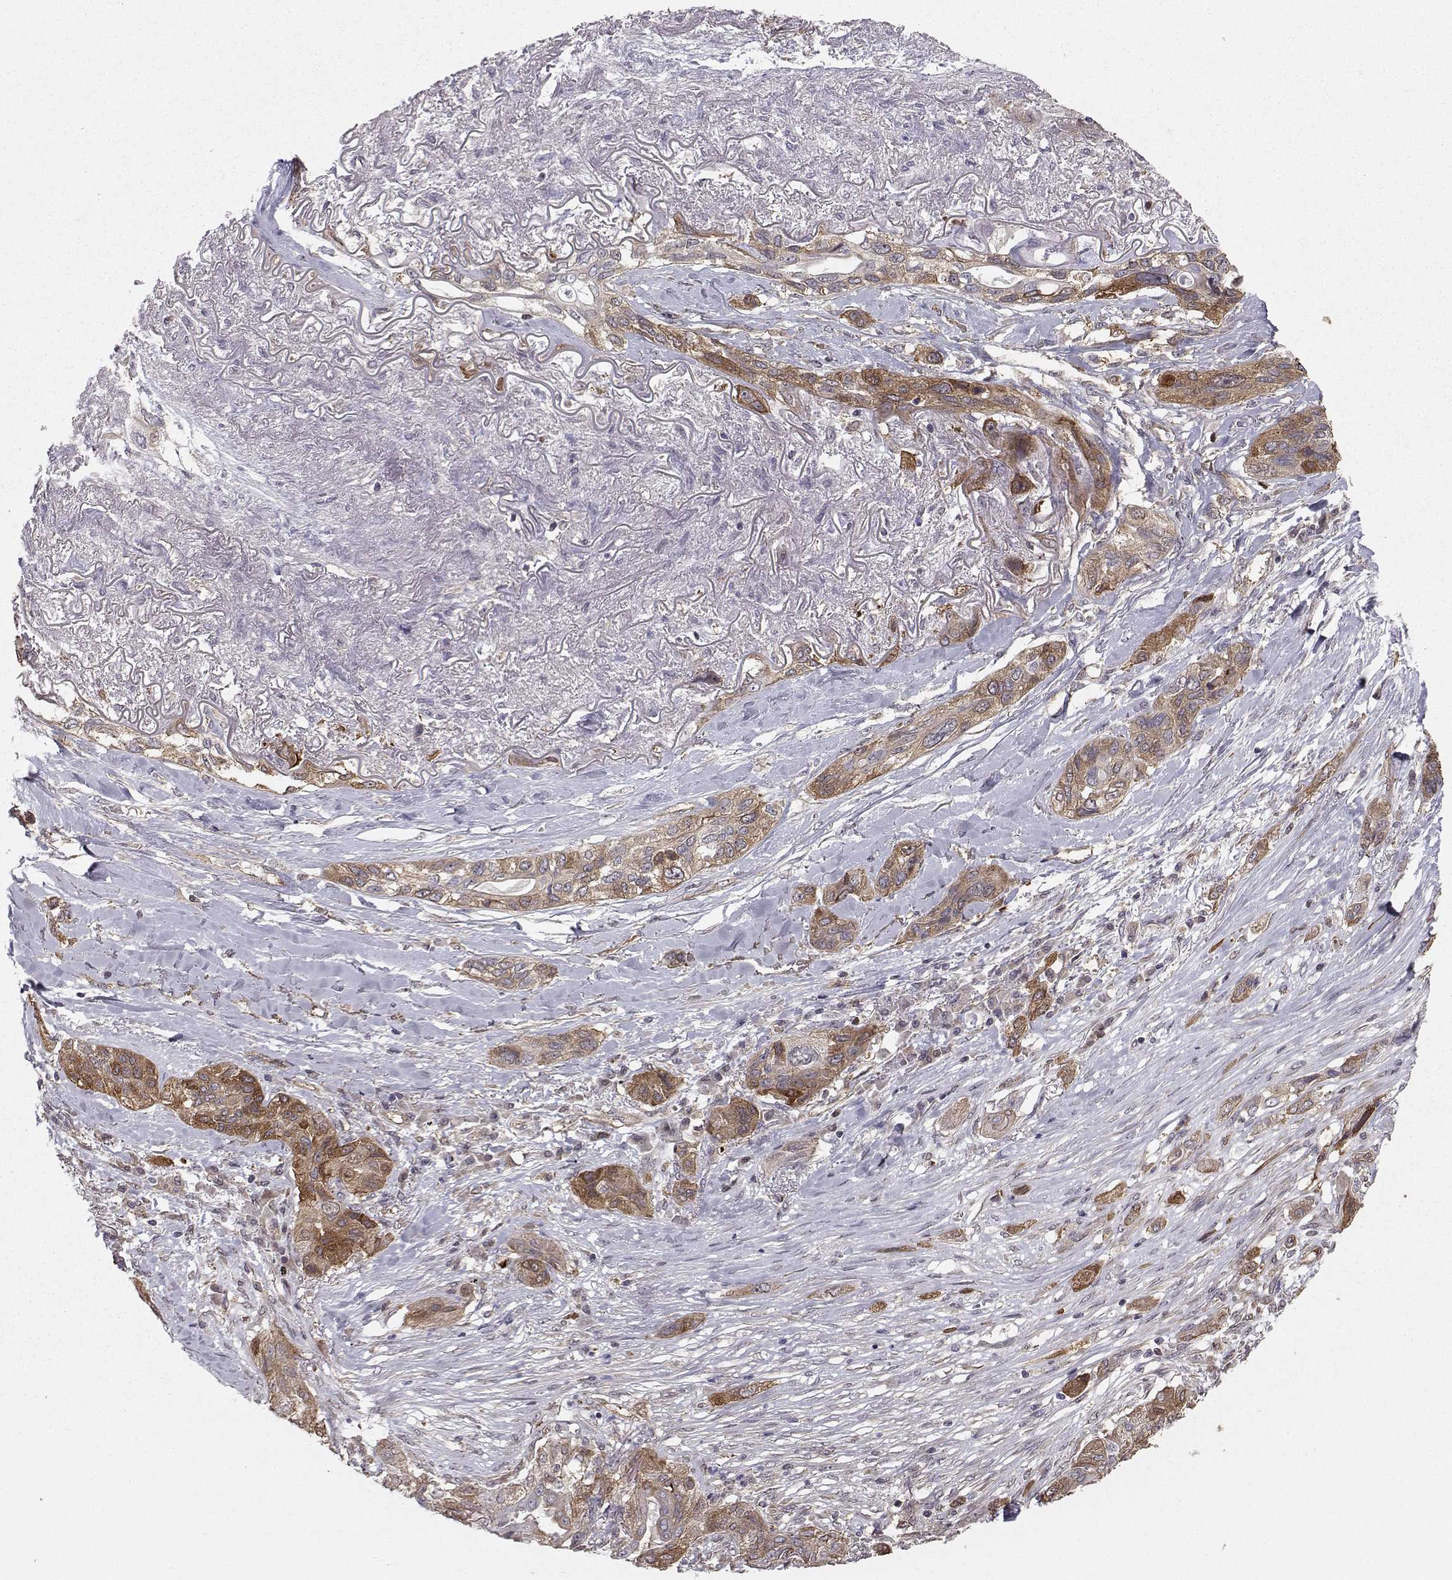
{"staining": {"intensity": "strong", "quantity": "25%-75%", "location": "cytoplasmic/membranous"}, "tissue": "lung cancer", "cell_type": "Tumor cells", "image_type": "cancer", "snomed": [{"axis": "morphology", "description": "Squamous cell carcinoma, NOS"}, {"axis": "topography", "description": "Lung"}], "caption": "Immunohistochemistry (IHC) (DAB) staining of human lung cancer shows strong cytoplasmic/membranous protein staining in about 25%-75% of tumor cells. Using DAB (3,3'-diaminobenzidine) (brown) and hematoxylin (blue) stains, captured at high magnification using brightfield microscopy.", "gene": "HSP90AB1", "patient": {"sex": "female", "age": 70}}